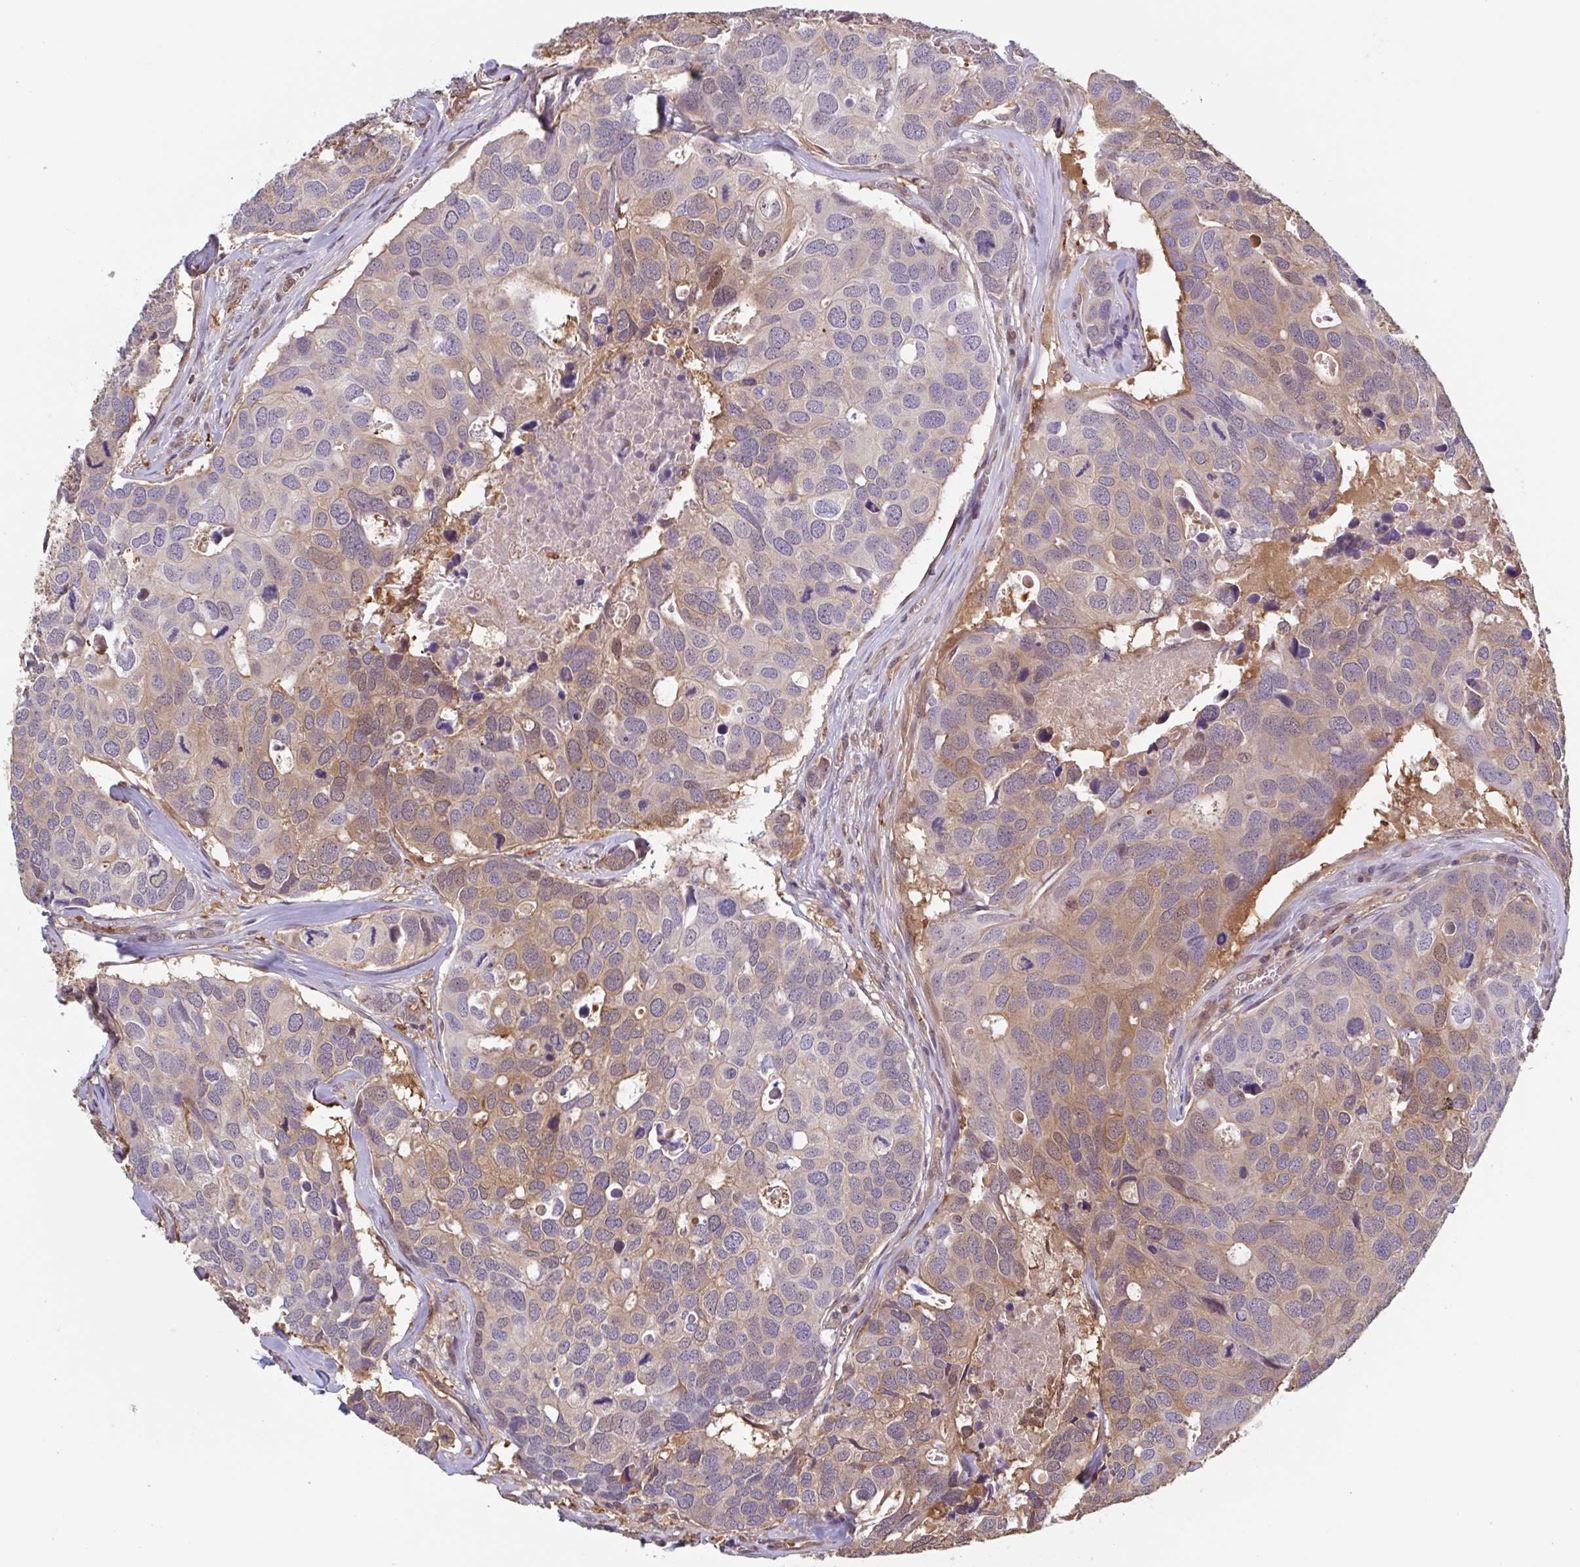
{"staining": {"intensity": "weak", "quantity": "25%-75%", "location": "cytoplasmic/membranous"}, "tissue": "breast cancer", "cell_type": "Tumor cells", "image_type": "cancer", "snomed": [{"axis": "morphology", "description": "Duct carcinoma"}, {"axis": "topography", "description": "Breast"}], "caption": "Breast cancer tissue displays weak cytoplasmic/membranous expression in about 25%-75% of tumor cells, visualized by immunohistochemistry.", "gene": "OTOP2", "patient": {"sex": "female", "age": 83}}